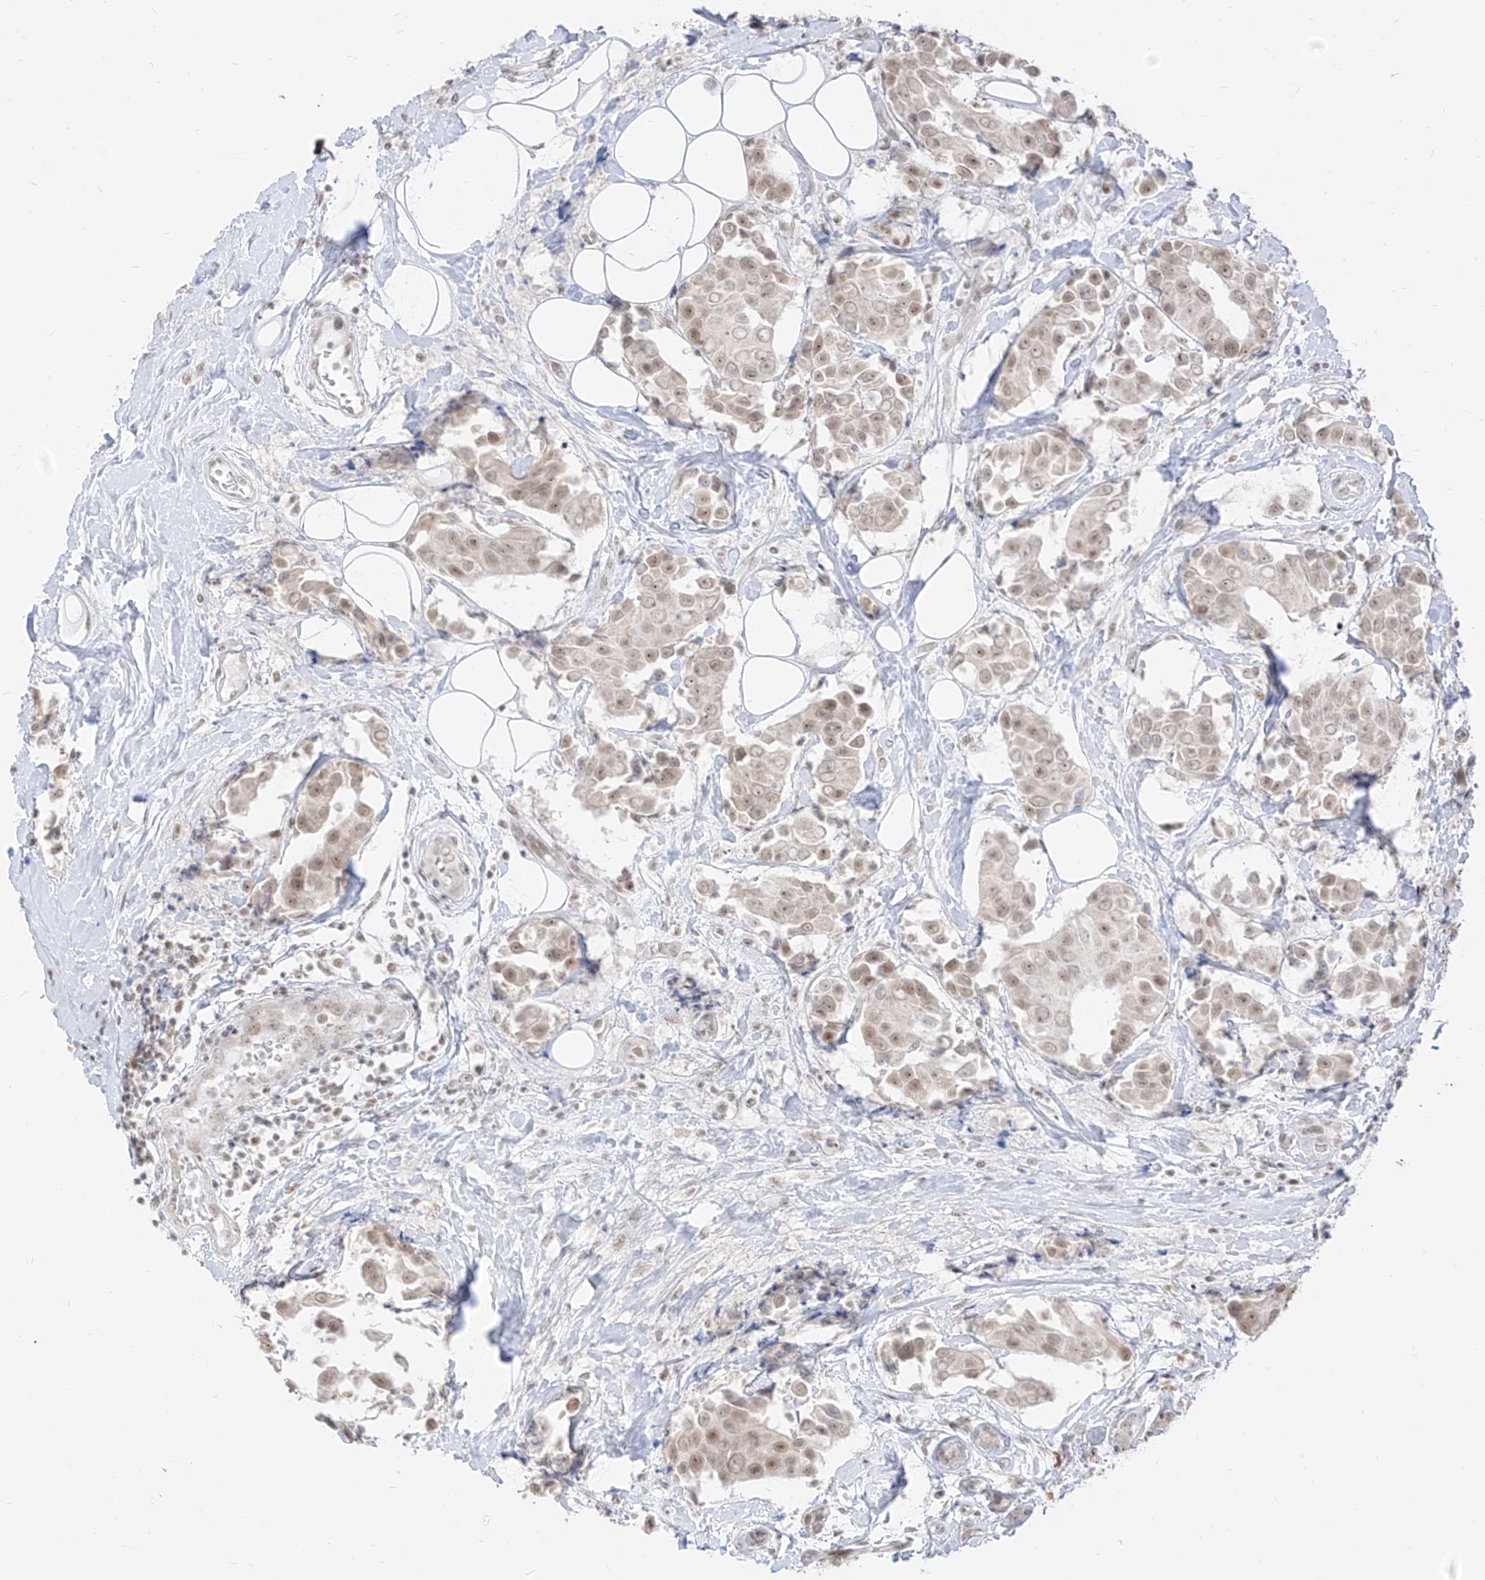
{"staining": {"intensity": "weak", "quantity": ">75%", "location": "nuclear"}, "tissue": "breast cancer", "cell_type": "Tumor cells", "image_type": "cancer", "snomed": [{"axis": "morphology", "description": "Normal tissue, NOS"}, {"axis": "morphology", "description": "Duct carcinoma"}, {"axis": "topography", "description": "Breast"}], "caption": "A low amount of weak nuclear staining is present in about >75% of tumor cells in breast cancer tissue. The staining was performed using DAB, with brown indicating positive protein expression. Nuclei are stained blue with hematoxylin.", "gene": "SUPT5H", "patient": {"sex": "female", "age": 39}}